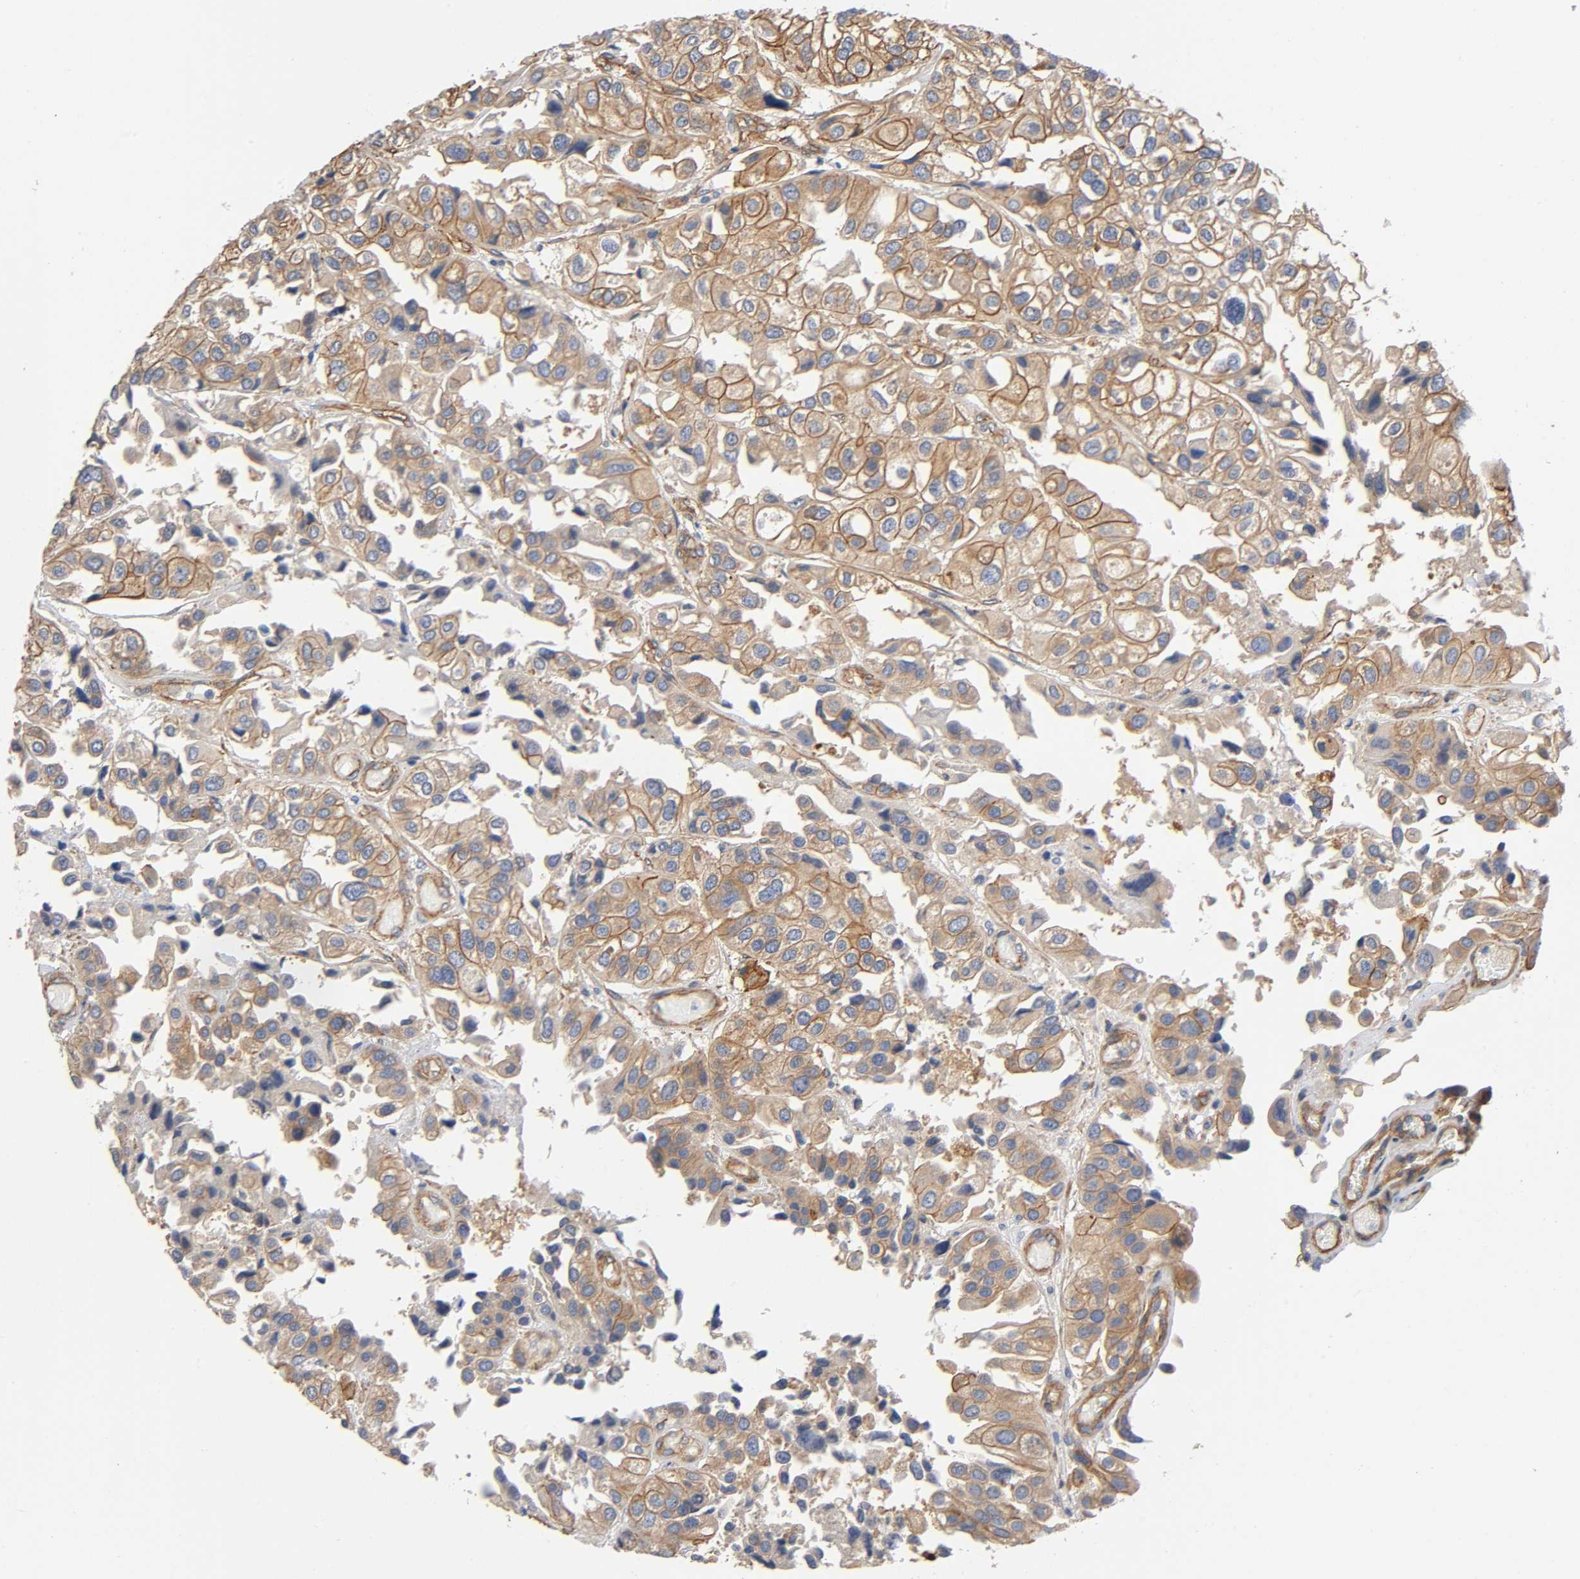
{"staining": {"intensity": "moderate", "quantity": ">75%", "location": "cytoplasmic/membranous"}, "tissue": "urothelial cancer", "cell_type": "Tumor cells", "image_type": "cancer", "snomed": [{"axis": "morphology", "description": "Urothelial carcinoma, High grade"}, {"axis": "topography", "description": "Urinary bladder"}], "caption": "High-grade urothelial carcinoma tissue displays moderate cytoplasmic/membranous positivity in approximately >75% of tumor cells The staining is performed using DAB brown chromogen to label protein expression. The nuclei are counter-stained blue using hematoxylin.", "gene": "MARS1", "patient": {"sex": "female", "age": 64}}